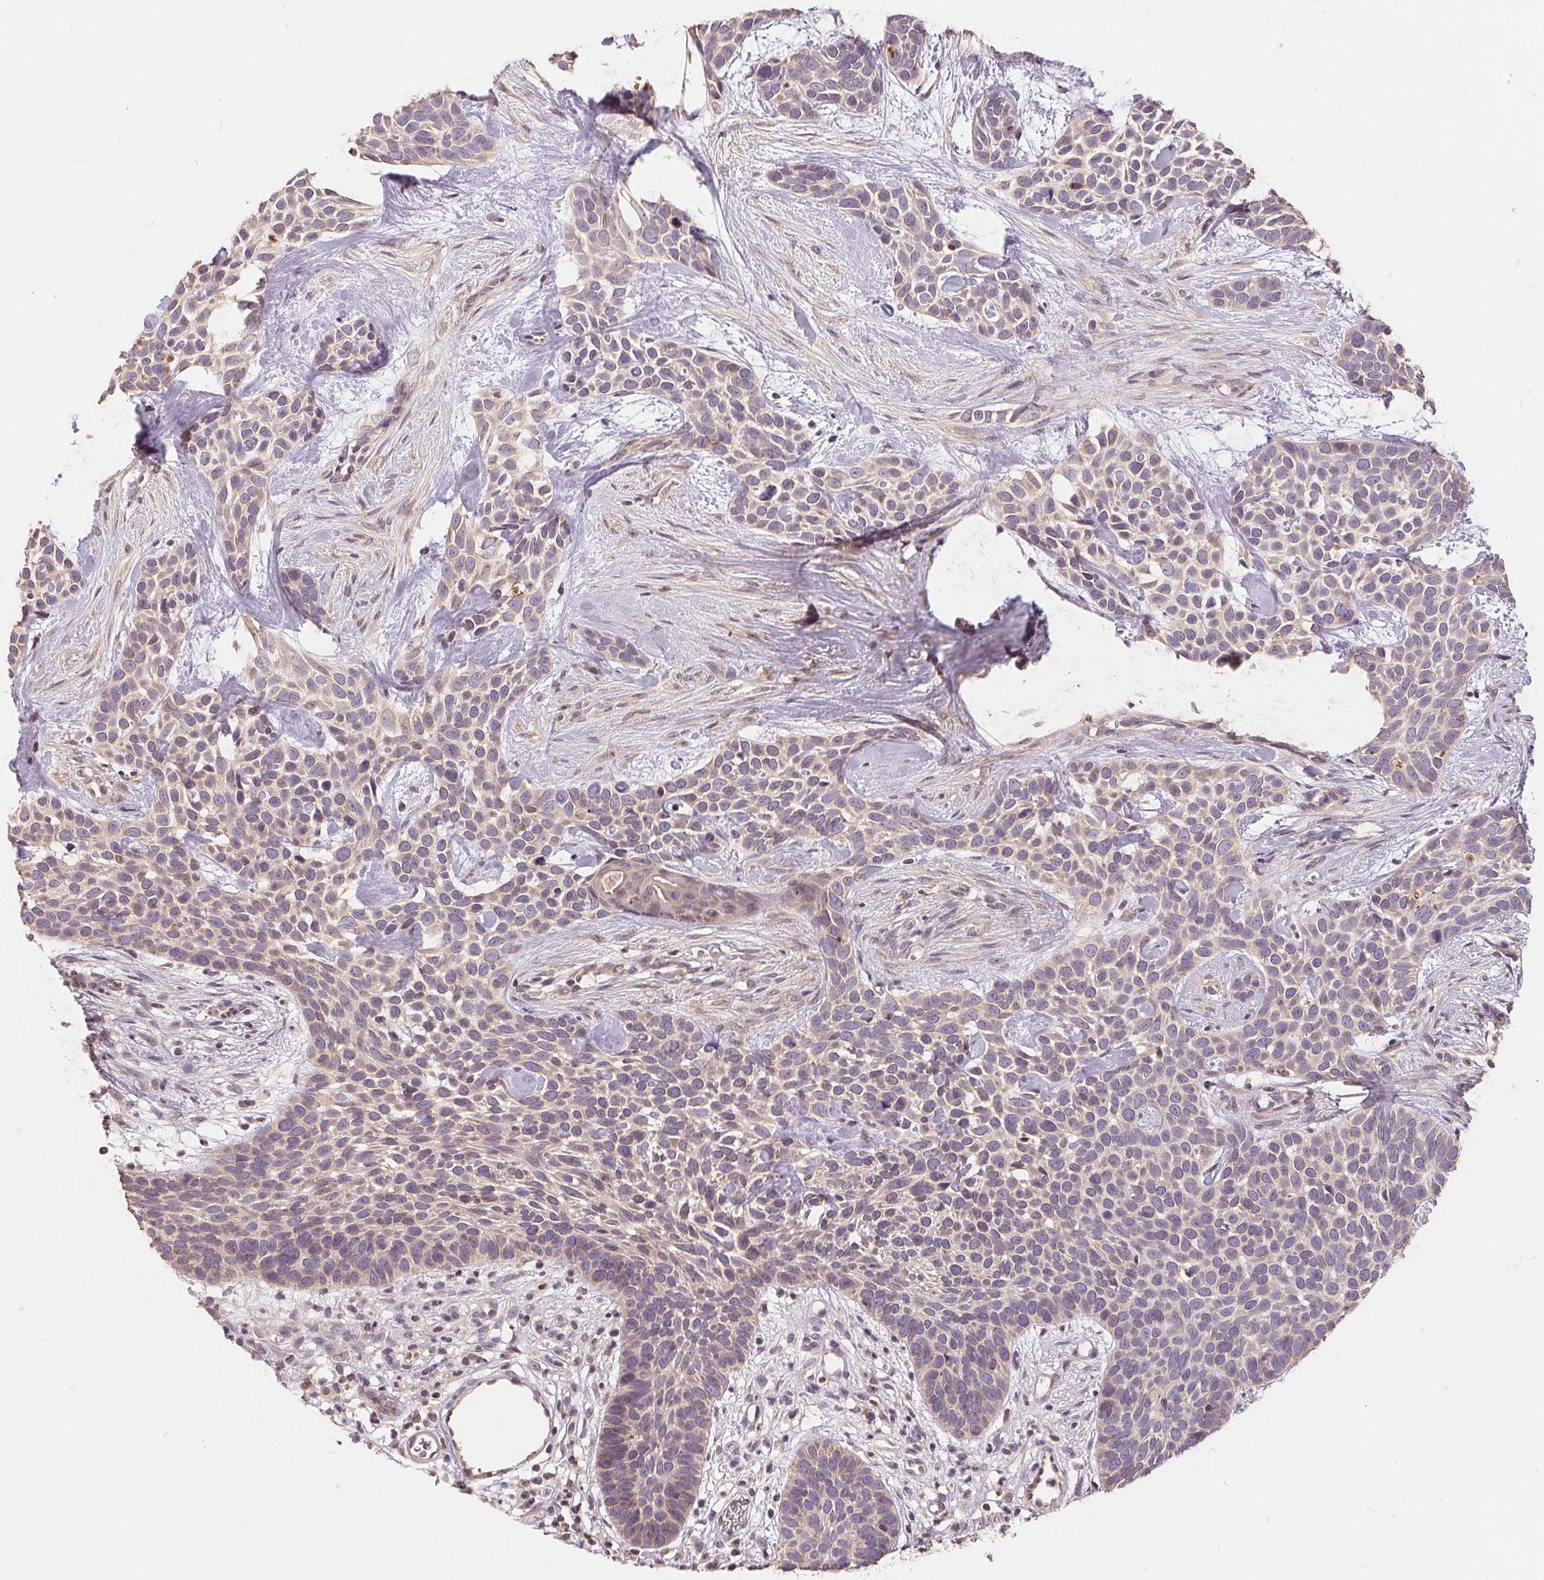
{"staining": {"intensity": "negative", "quantity": "none", "location": "none"}, "tissue": "skin cancer", "cell_type": "Tumor cells", "image_type": "cancer", "snomed": [{"axis": "morphology", "description": "Basal cell carcinoma"}, {"axis": "topography", "description": "Skin"}], "caption": "Tumor cells show no significant positivity in skin basal cell carcinoma.", "gene": "CDIPT", "patient": {"sex": "male", "age": 69}}